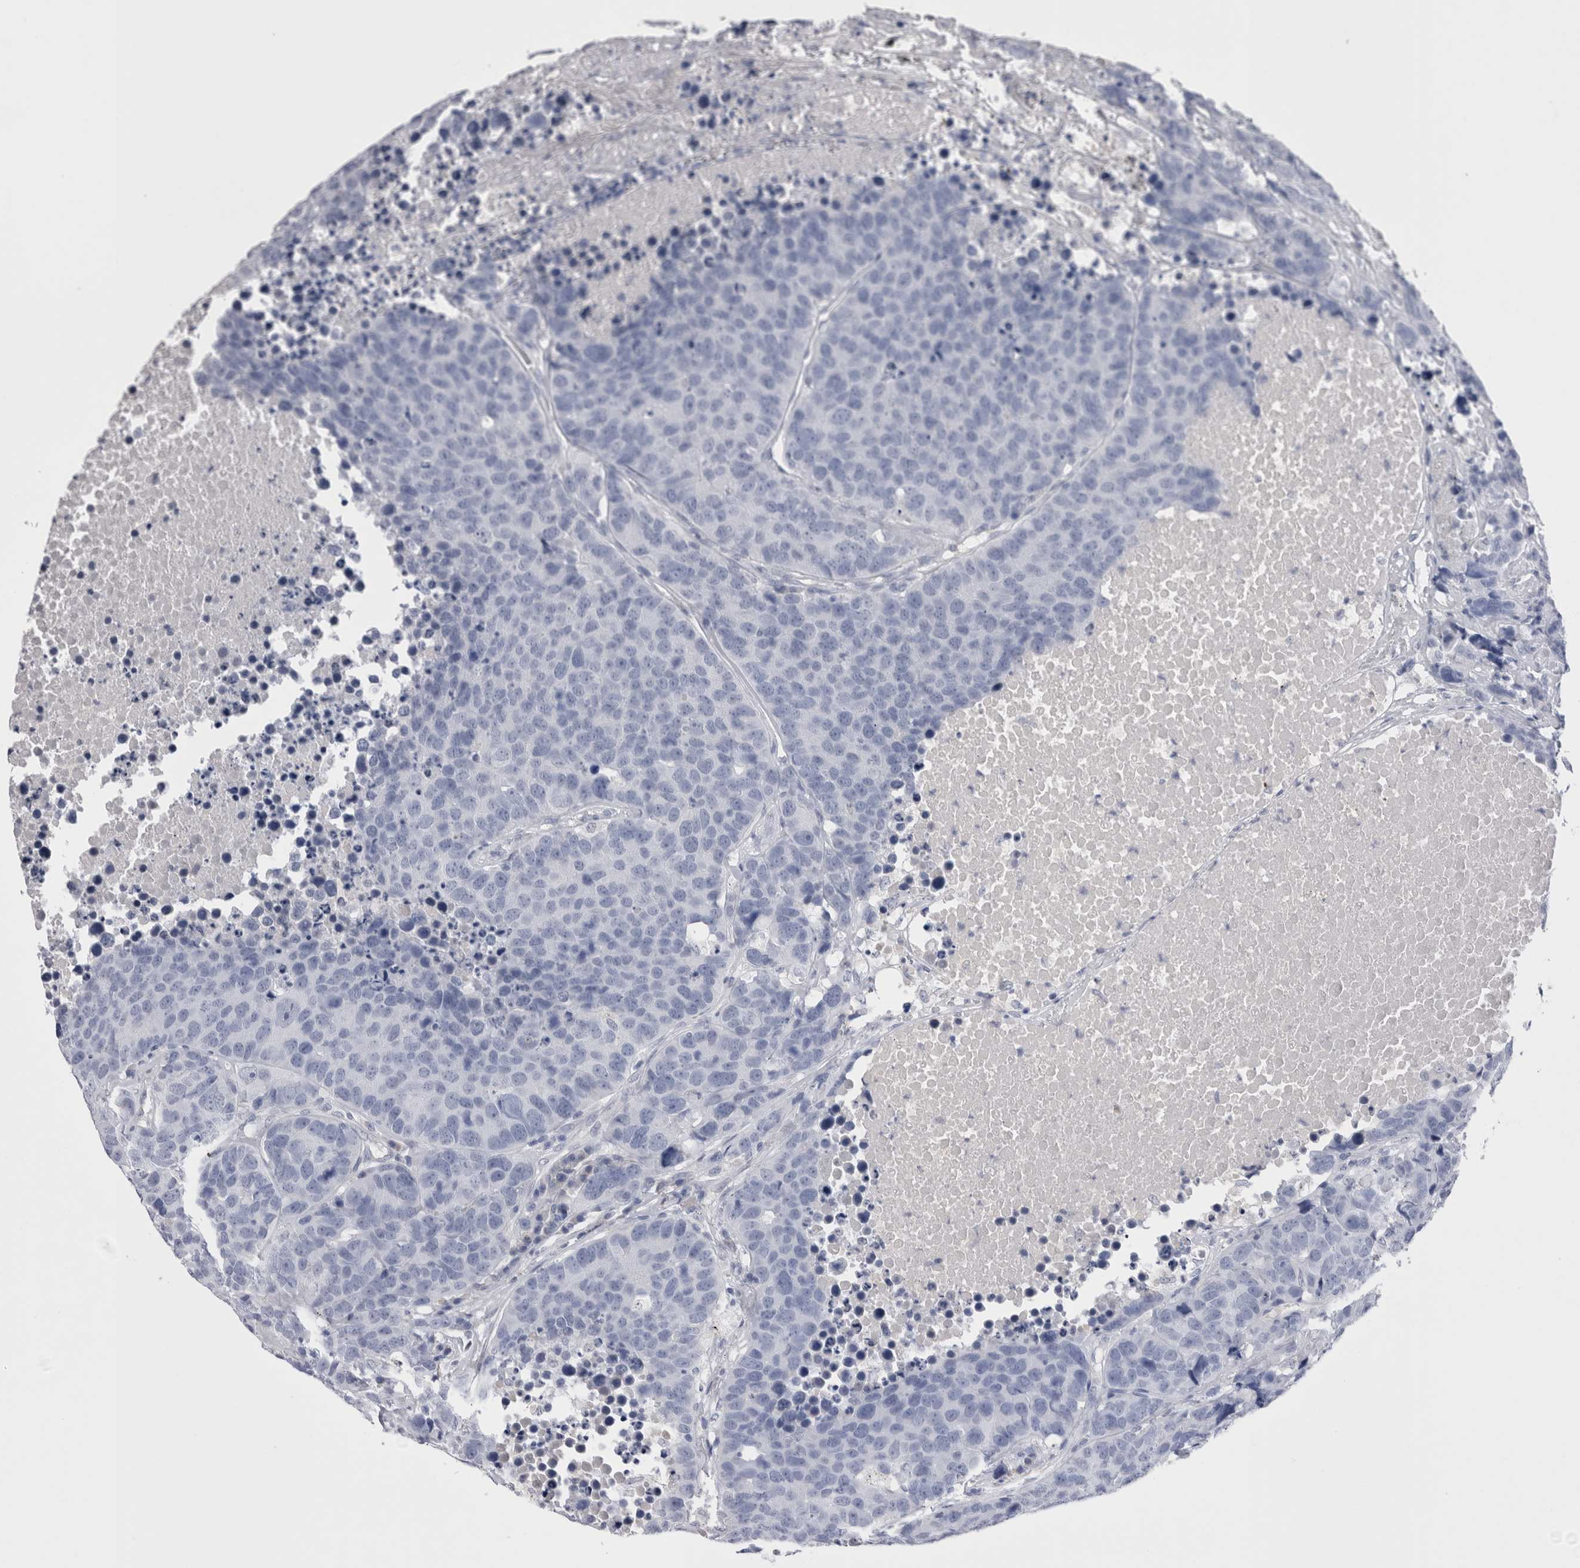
{"staining": {"intensity": "negative", "quantity": "none", "location": "none"}, "tissue": "carcinoid", "cell_type": "Tumor cells", "image_type": "cancer", "snomed": [{"axis": "morphology", "description": "Carcinoid, malignant, NOS"}, {"axis": "topography", "description": "Lung"}], "caption": "Carcinoid was stained to show a protein in brown. There is no significant expression in tumor cells.", "gene": "CDHR5", "patient": {"sex": "male", "age": 60}}